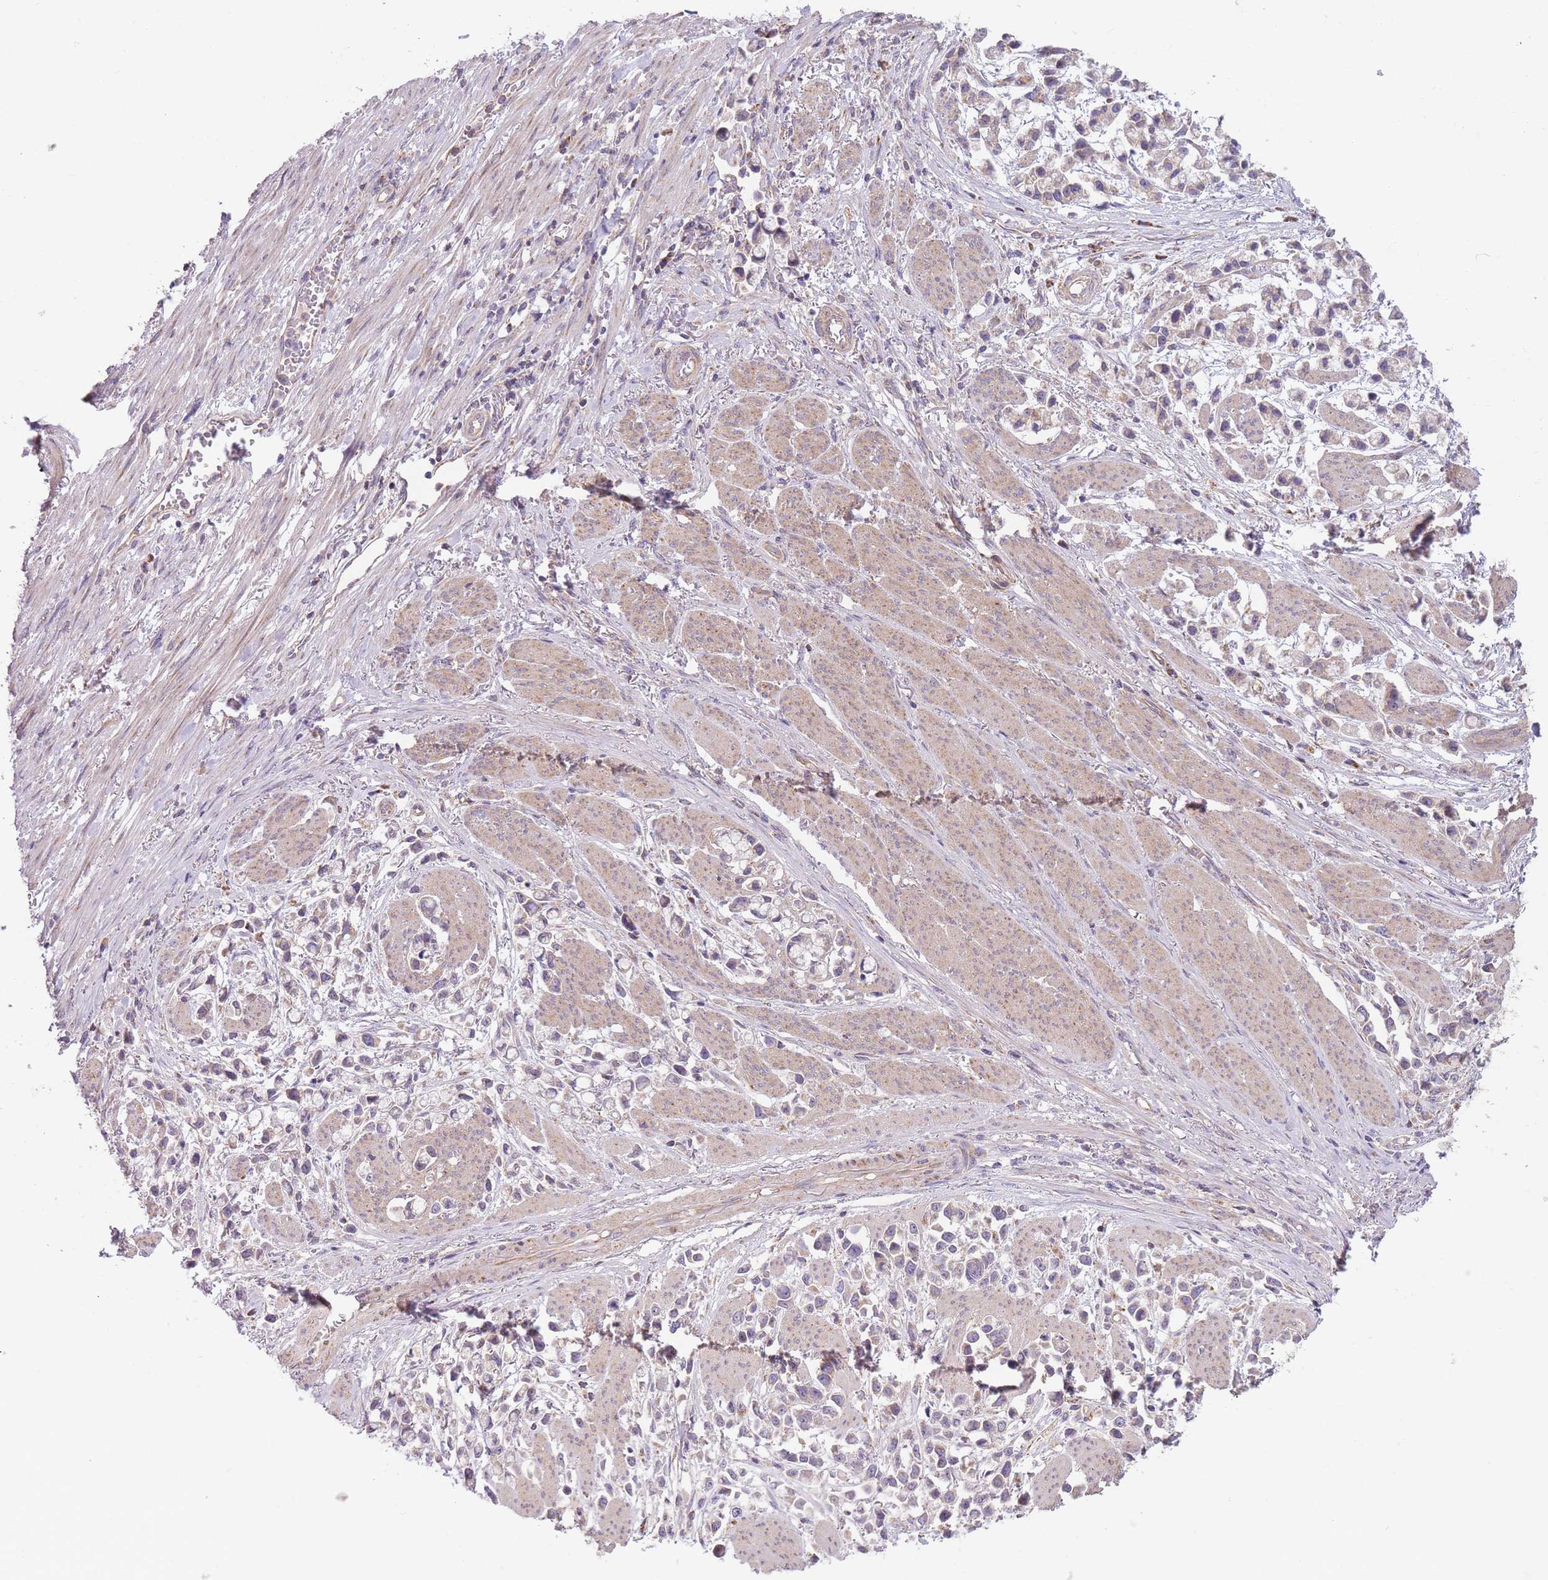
{"staining": {"intensity": "weak", "quantity": "<25%", "location": "cytoplasmic/membranous"}, "tissue": "stomach cancer", "cell_type": "Tumor cells", "image_type": "cancer", "snomed": [{"axis": "morphology", "description": "Adenocarcinoma, NOS"}, {"axis": "topography", "description": "Stomach"}], "caption": "Tumor cells are negative for brown protein staining in stomach adenocarcinoma. The staining was performed using DAB (3,3'-diaminobenzidine) to visualize the protein expression in brown, while the nuclei were stained in blue with hematoxylin (Magnification: 20x).", "gene": "NDUFA9", "patient": {"sex": "female", "age": 81}}